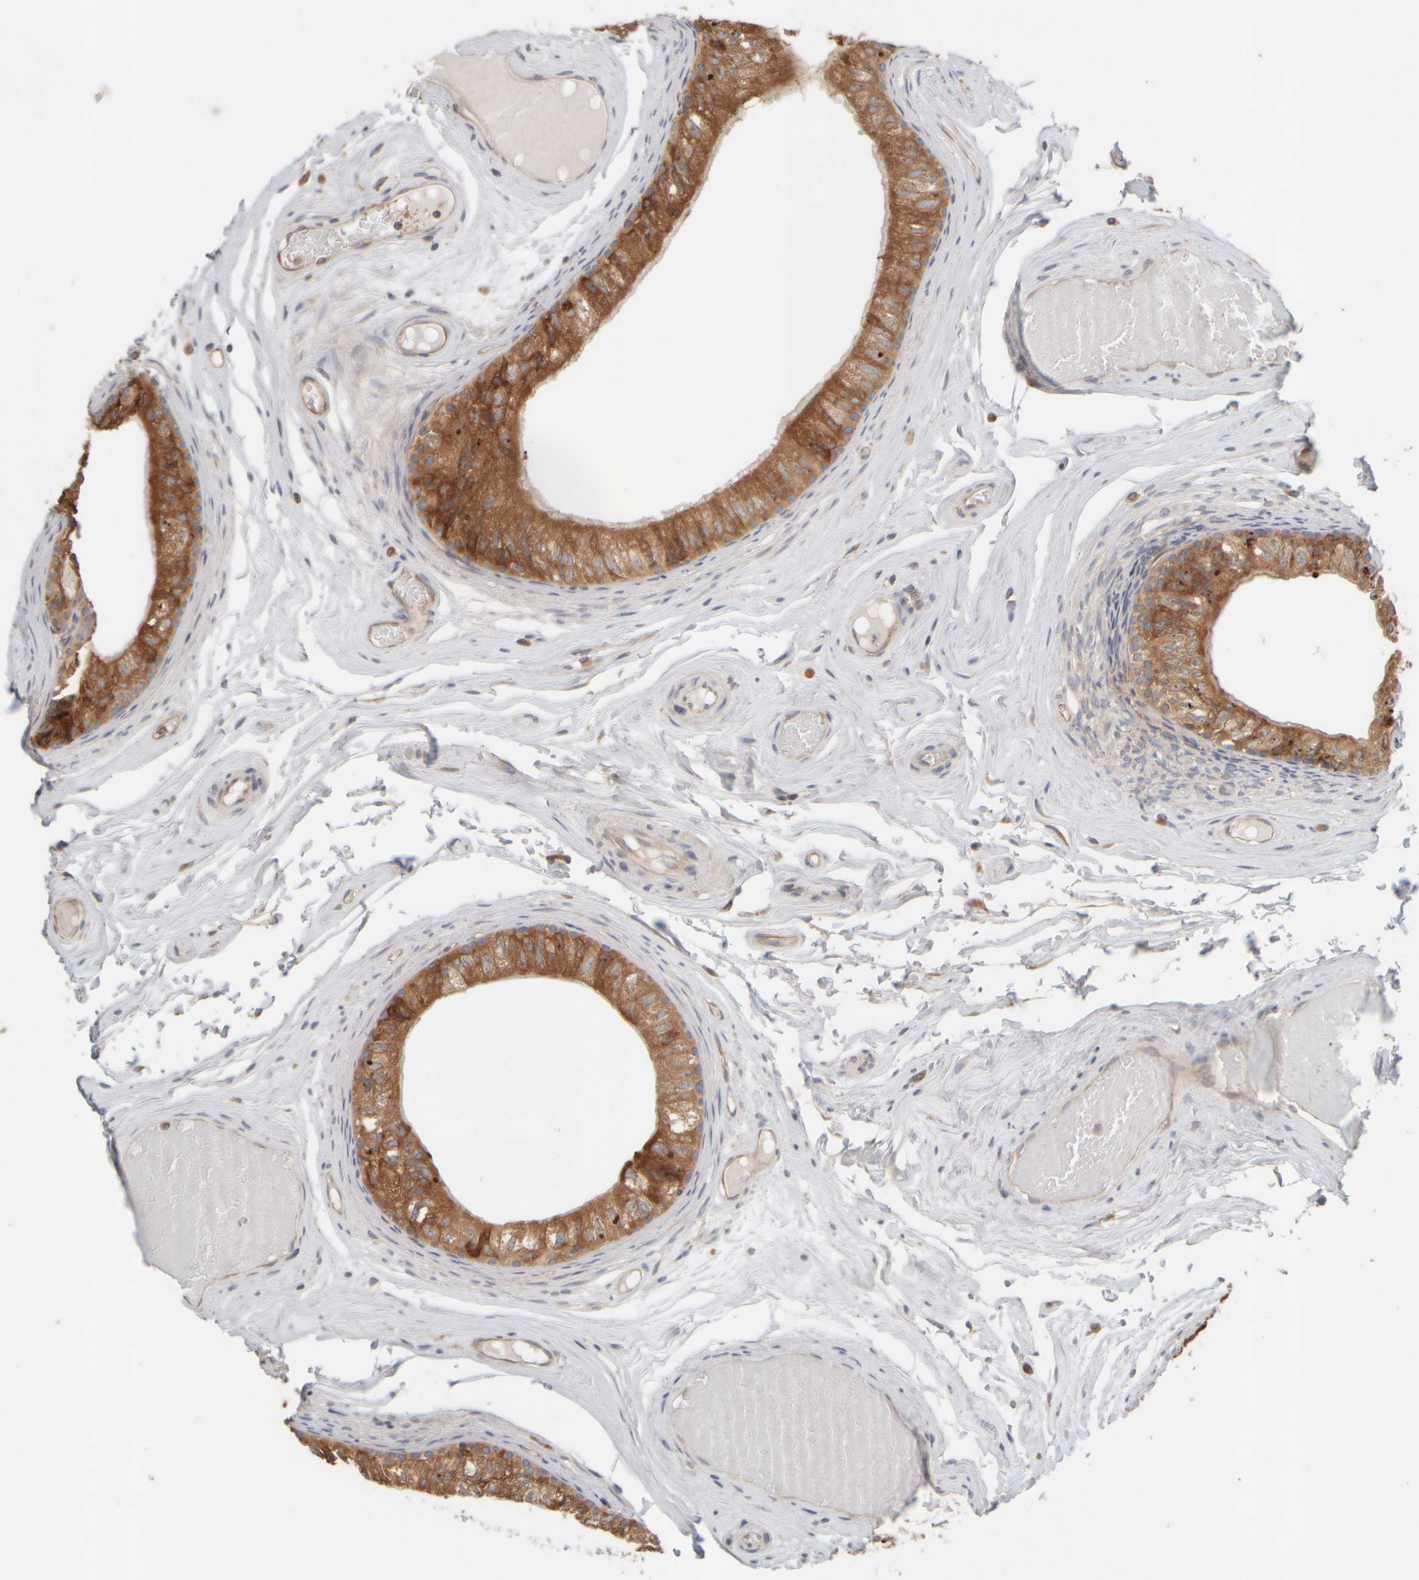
{"staining": {"intensity": "strong", "quantity": ">75%", "location": "cytoplasmic/membranous"}, "tissue": "epididymis", "cell_type": "Glandular cells", "image_type": "normal", "snomed": [{"axis": "morphology", "description": "Normal tissue, NOS"}, {"axis": "topography", "description": "Epididymis"}], "caption": "Immunohistochemistry (IHC) micrograph of benign epididymis: epididymis stained using immunohistochemistry (IHC) demonstrates high levels of strong protein expression localized specifically in the cytoplasmic/membranous of glandular cells, appearing as a cytoplasmic/membranous brown color.", "gene": "EIF2B3", "patient": {"sex": "male", "age": 79}}